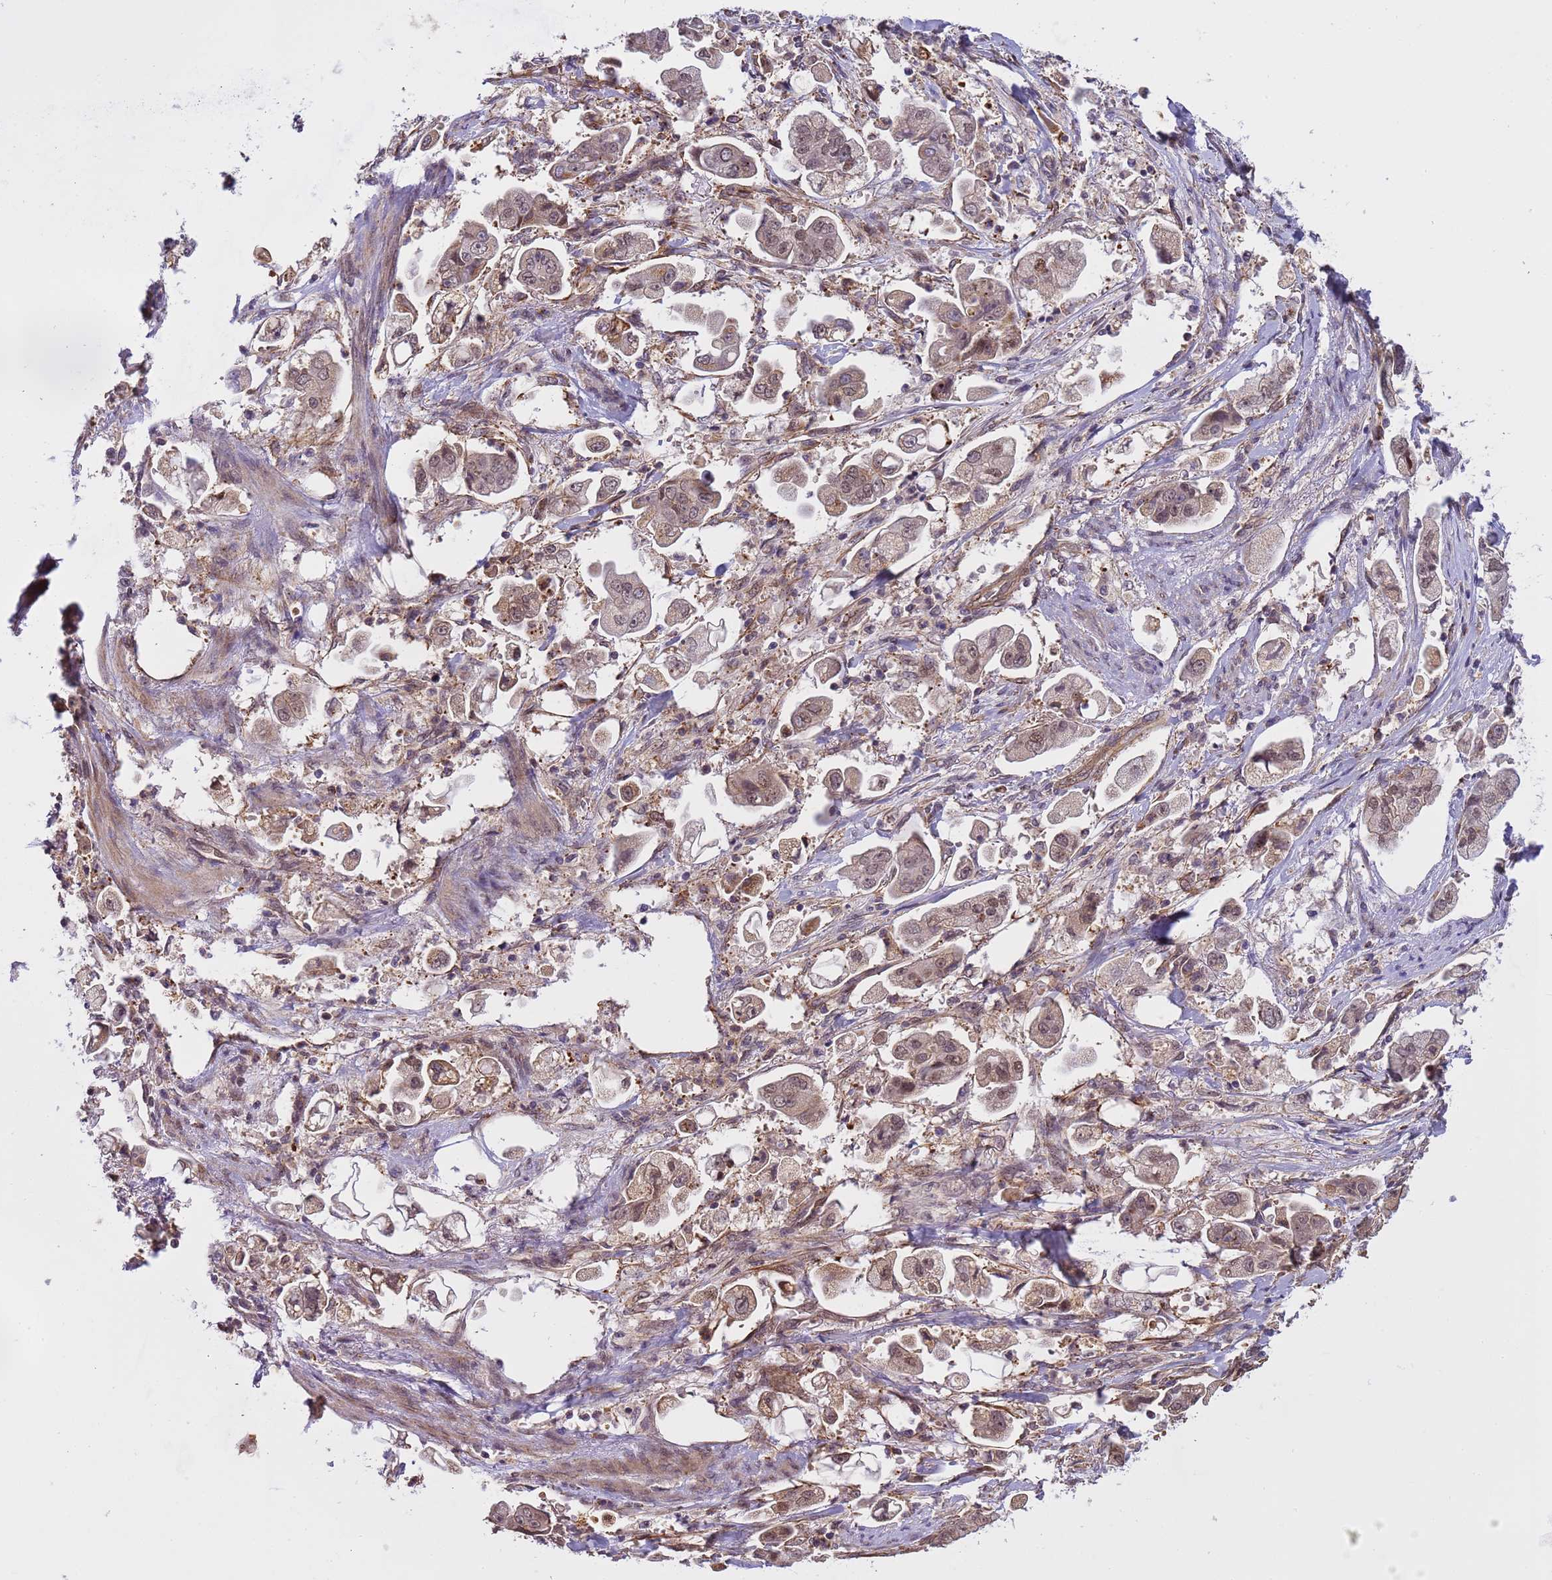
{"staining": {"intensity": "weak", "quantity": ">75%", "location": "nuclear"}, "tissue": "stomach cancer", "cell_type": "Tumor cells", "image_type": "cancer", "snomed": [{"axis": "morphology", "description": "Adenocarcinoma, NOS"}, {"axis": "topography", "description": "Stomach"}], "caption": "This is a histology image of immunohistochemistry (IHC) staining of adenocarcinoma (stomach), which shows weak staining in the nuclear of tumor cells.", "gene": "EMC2", "patient": {"sex": "male", "age": 62}}